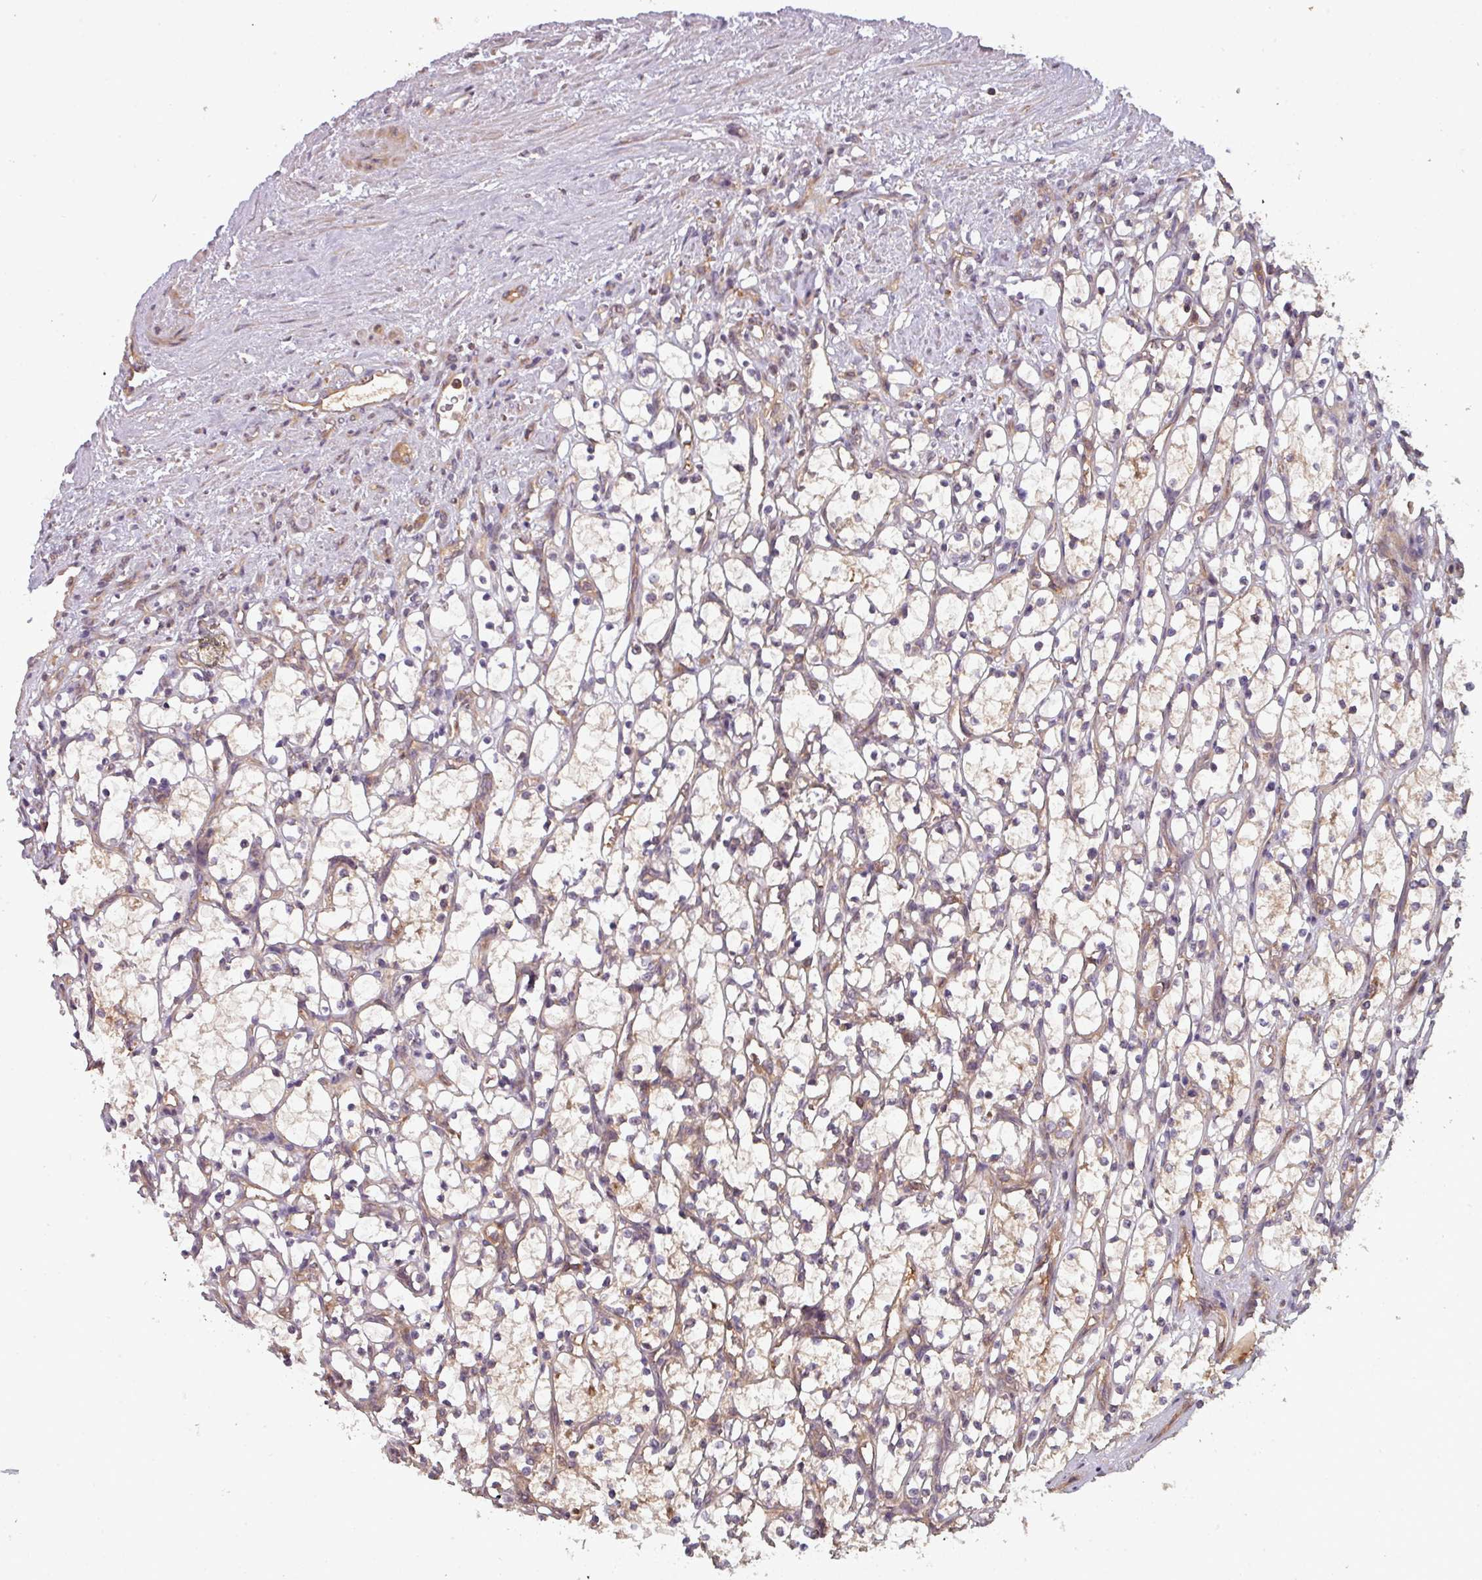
{"staining": {"intensity": "weak", "quantity": "<25%", "location": "cytoplasmic/membranous"}, "tissue": "renal cancer", "cell_type": "Tumor cells", "image_type": "cancer", "snomed": [{"axis": "morphology", "description": "Adenocarcinoma, NOS"}, {"axis": "topography", "description": "Kidney"}], "caption": "A high-resolution micrograph shows immunohistochemistry (IHC) staining of adenocarcinoma (renal), which exhibits no significant staining in tumor cells.", "gene": "GSKIP", "patient": {"sex": "female", "age": 69}}